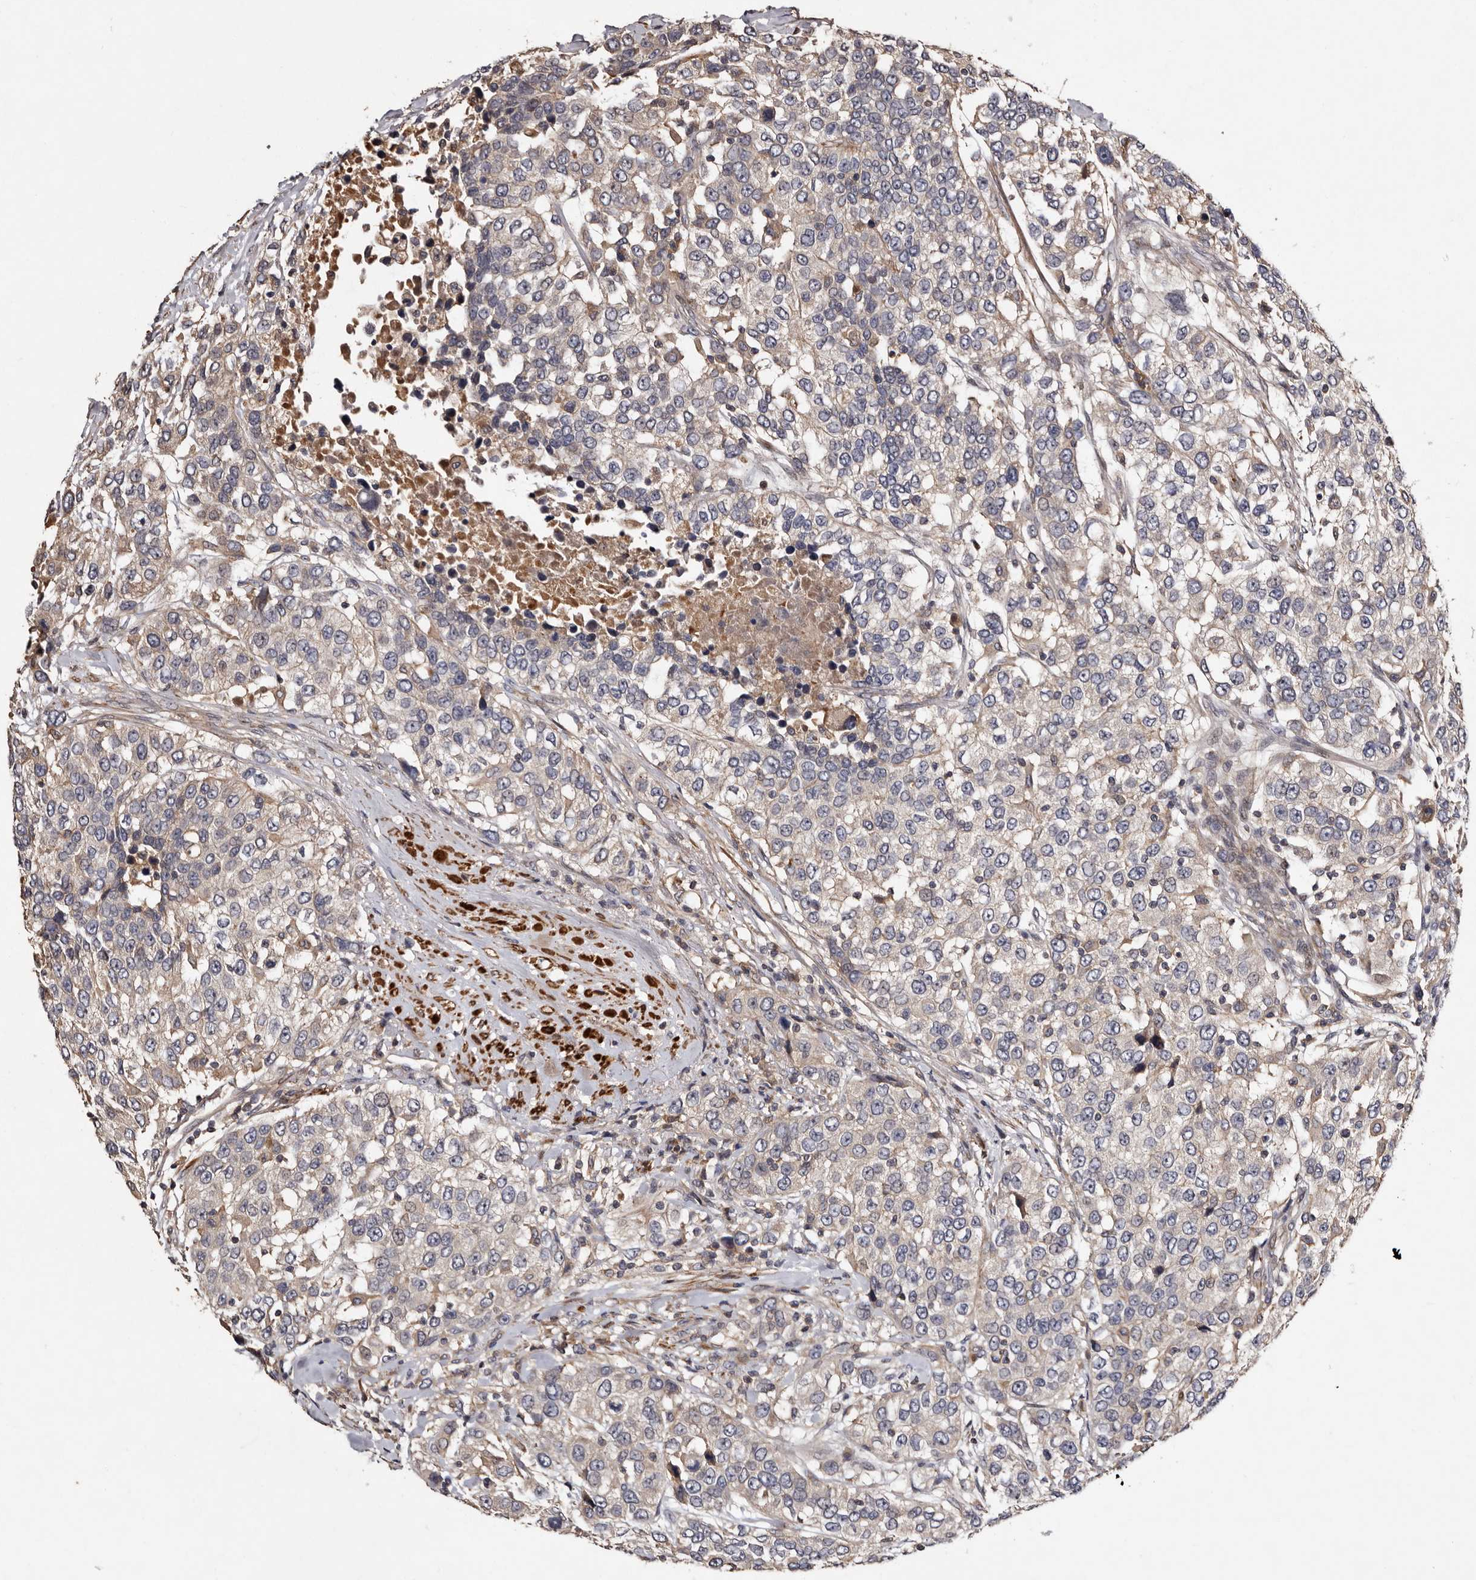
{"staining": {"intensity": "weak", "quantity": "25%-75%", "location": "cytoplasmic/membranous"}, "tissue": "urothelial cancer", "cell_type": "Tumor cells", "image_type": "cancer", "snomed": [{"axis": "morphology", "description": "Urothelial carcinoma, High grade"}, {"axis": "topography", "description": "Urinary bladder"}], "caption": "A histopathology image of human urothelial cancer stained for a protein demonstrates weak cytoplasmic/membranous brown staining in tumor cells.", "gene": "PRKD3", "patient": {"sex": "female", "age": 80}}